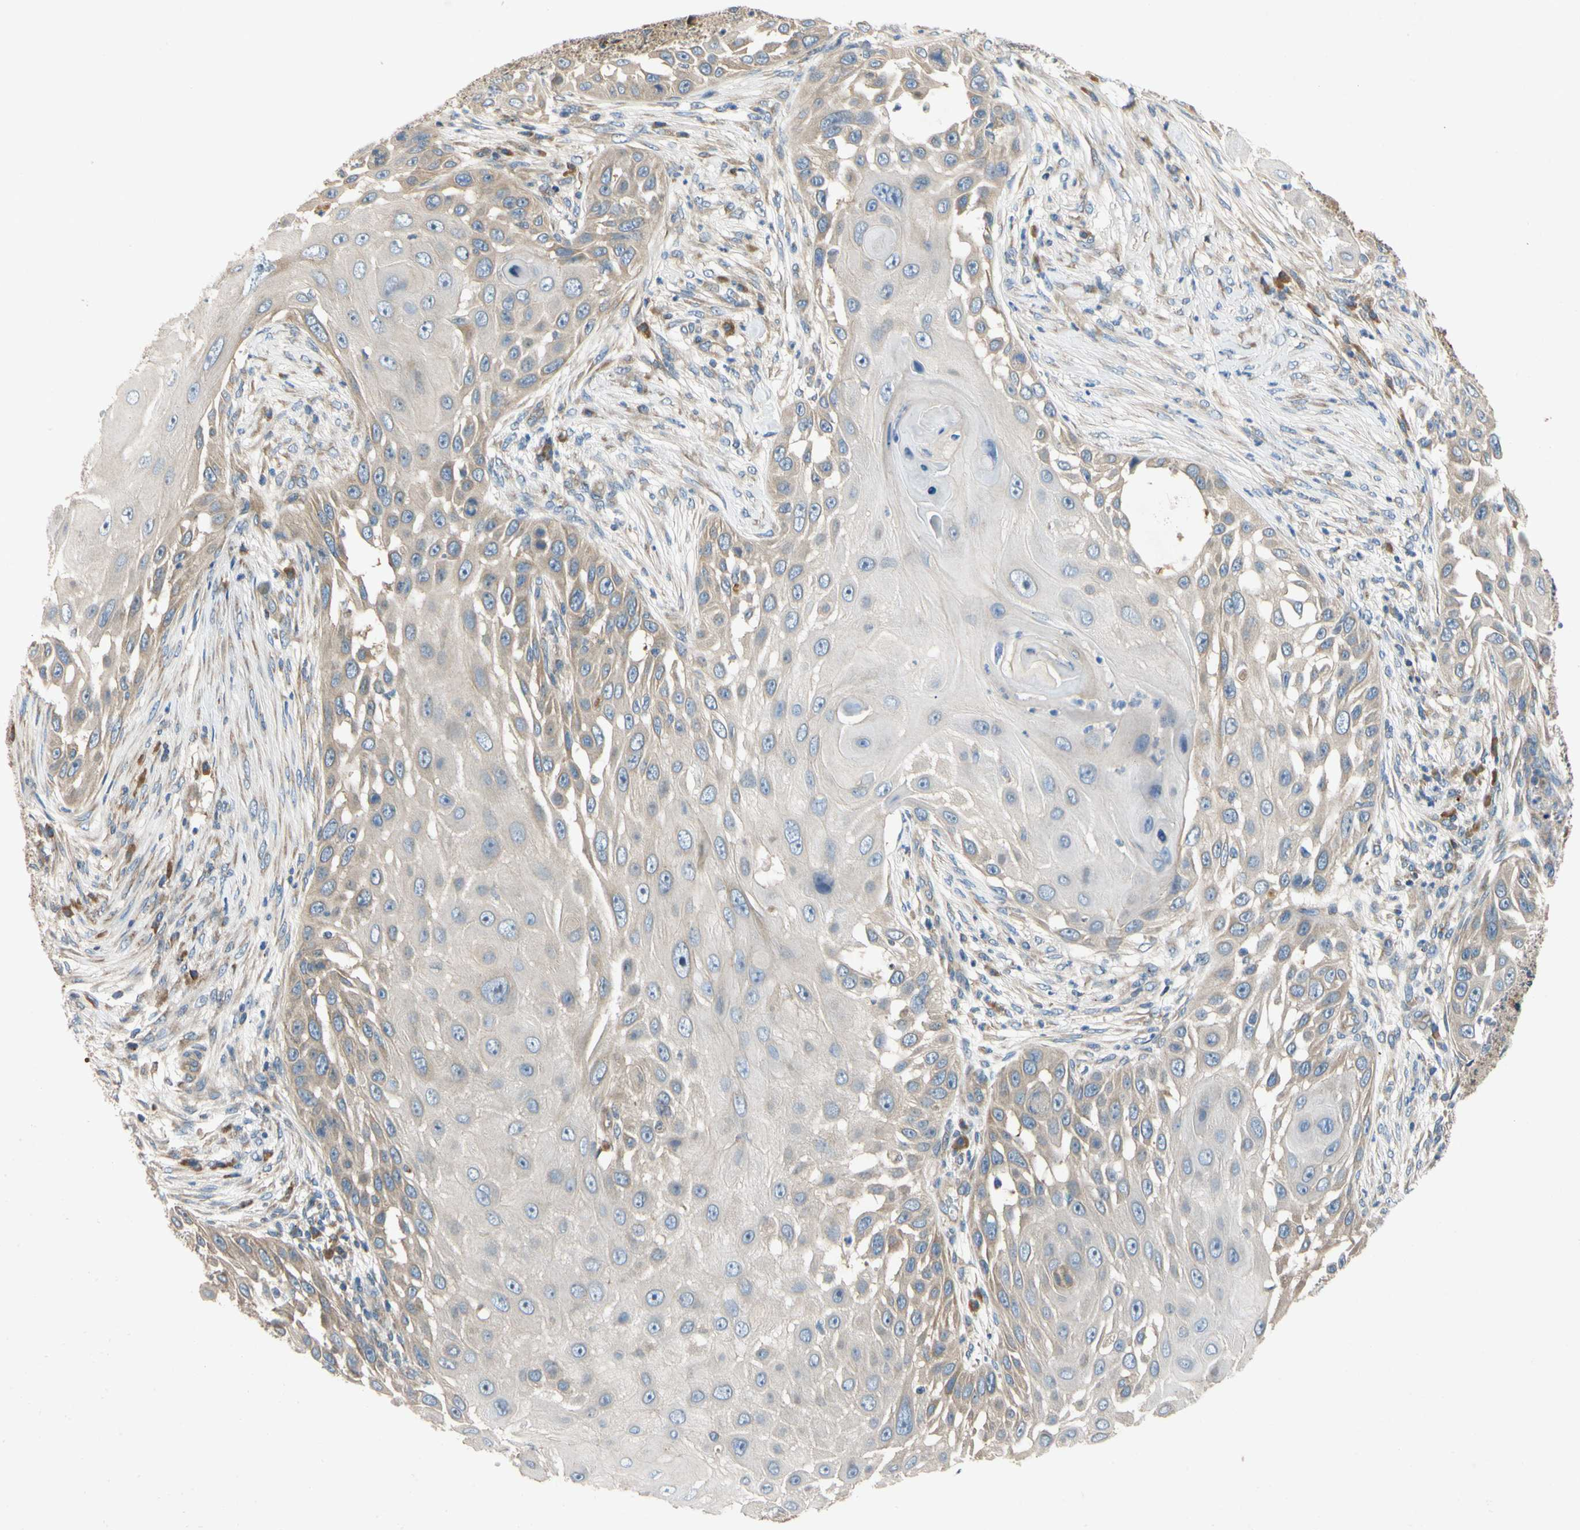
{"staining": {"intensity": "moderate", "quantity": "25%-75%", "location": "cytoplasmic/membranous"}, "tissue": "skin cancer", "cell_type": "Tumor cells", "image_type": "cancer", "snomed": [{"axis": "morphology", "description": "Squamous cell carcinoma, NOS"}, {"axis": "topography", "description": "Skin"}], "caption": "DAB immunohistochemical staining of skin cancer displays moderate cytoplasmic/membranous protein positivity in about 25%-75% of tumor cells.", "gene": "MBTPS2", "patient": {"sex": "female", "age": 44}}